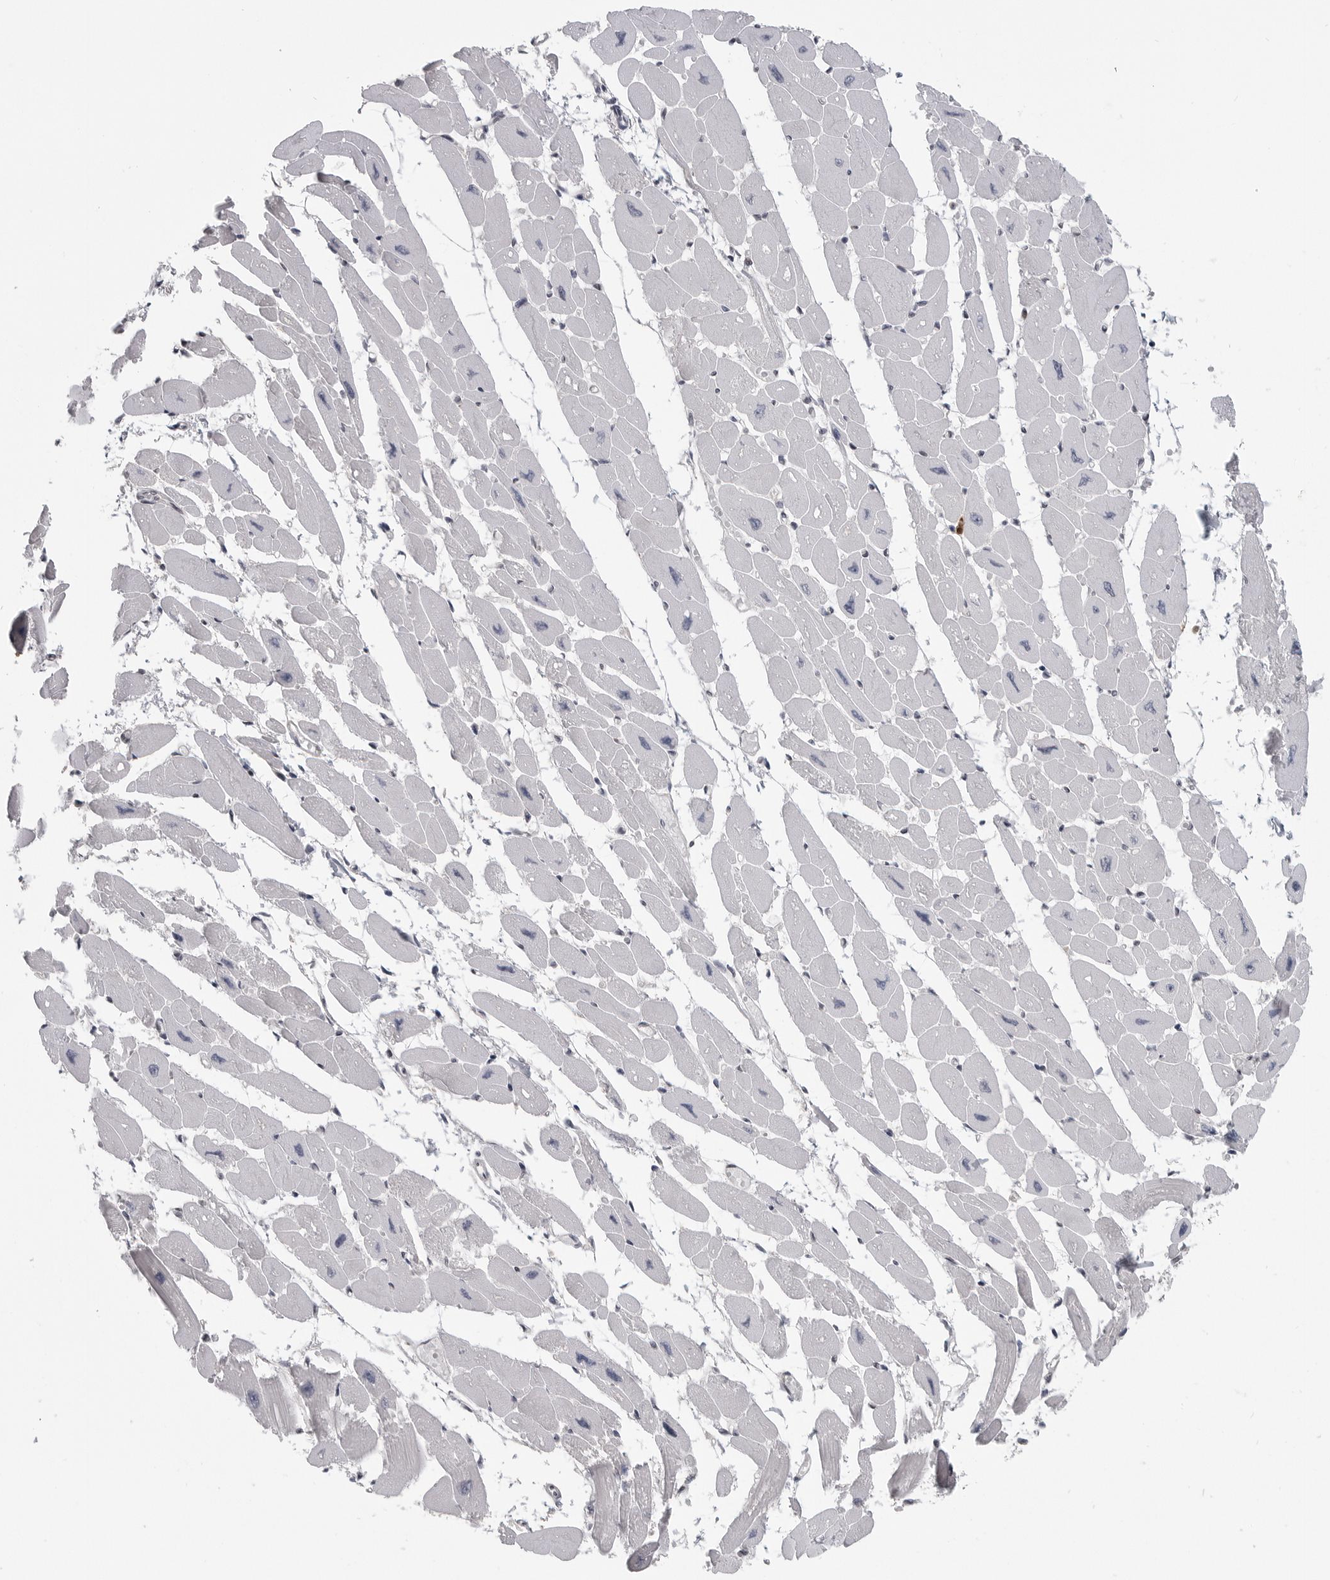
{"staining": {"intensity": "negative", "quantity": "none", "location": "none"}, "tissue": "heart muscle", "cell_type": "Cardiomyocytes", "image_type": "normal", "snomed": [{"axis": "morphology", "description": "Normal tissue, NOS"}, {"axis": "topography", "description": "Heart"}], "caption": "This photomicrograph is of normal heart muscle stained with immunohistochemistry (IHC) to label a protein in brown with the nuclei are counter-stained blue. There is no positivity in cardiomyocytes.", "gene": "CEP295NL", "patient": {"sex": "female", "age": 54}}